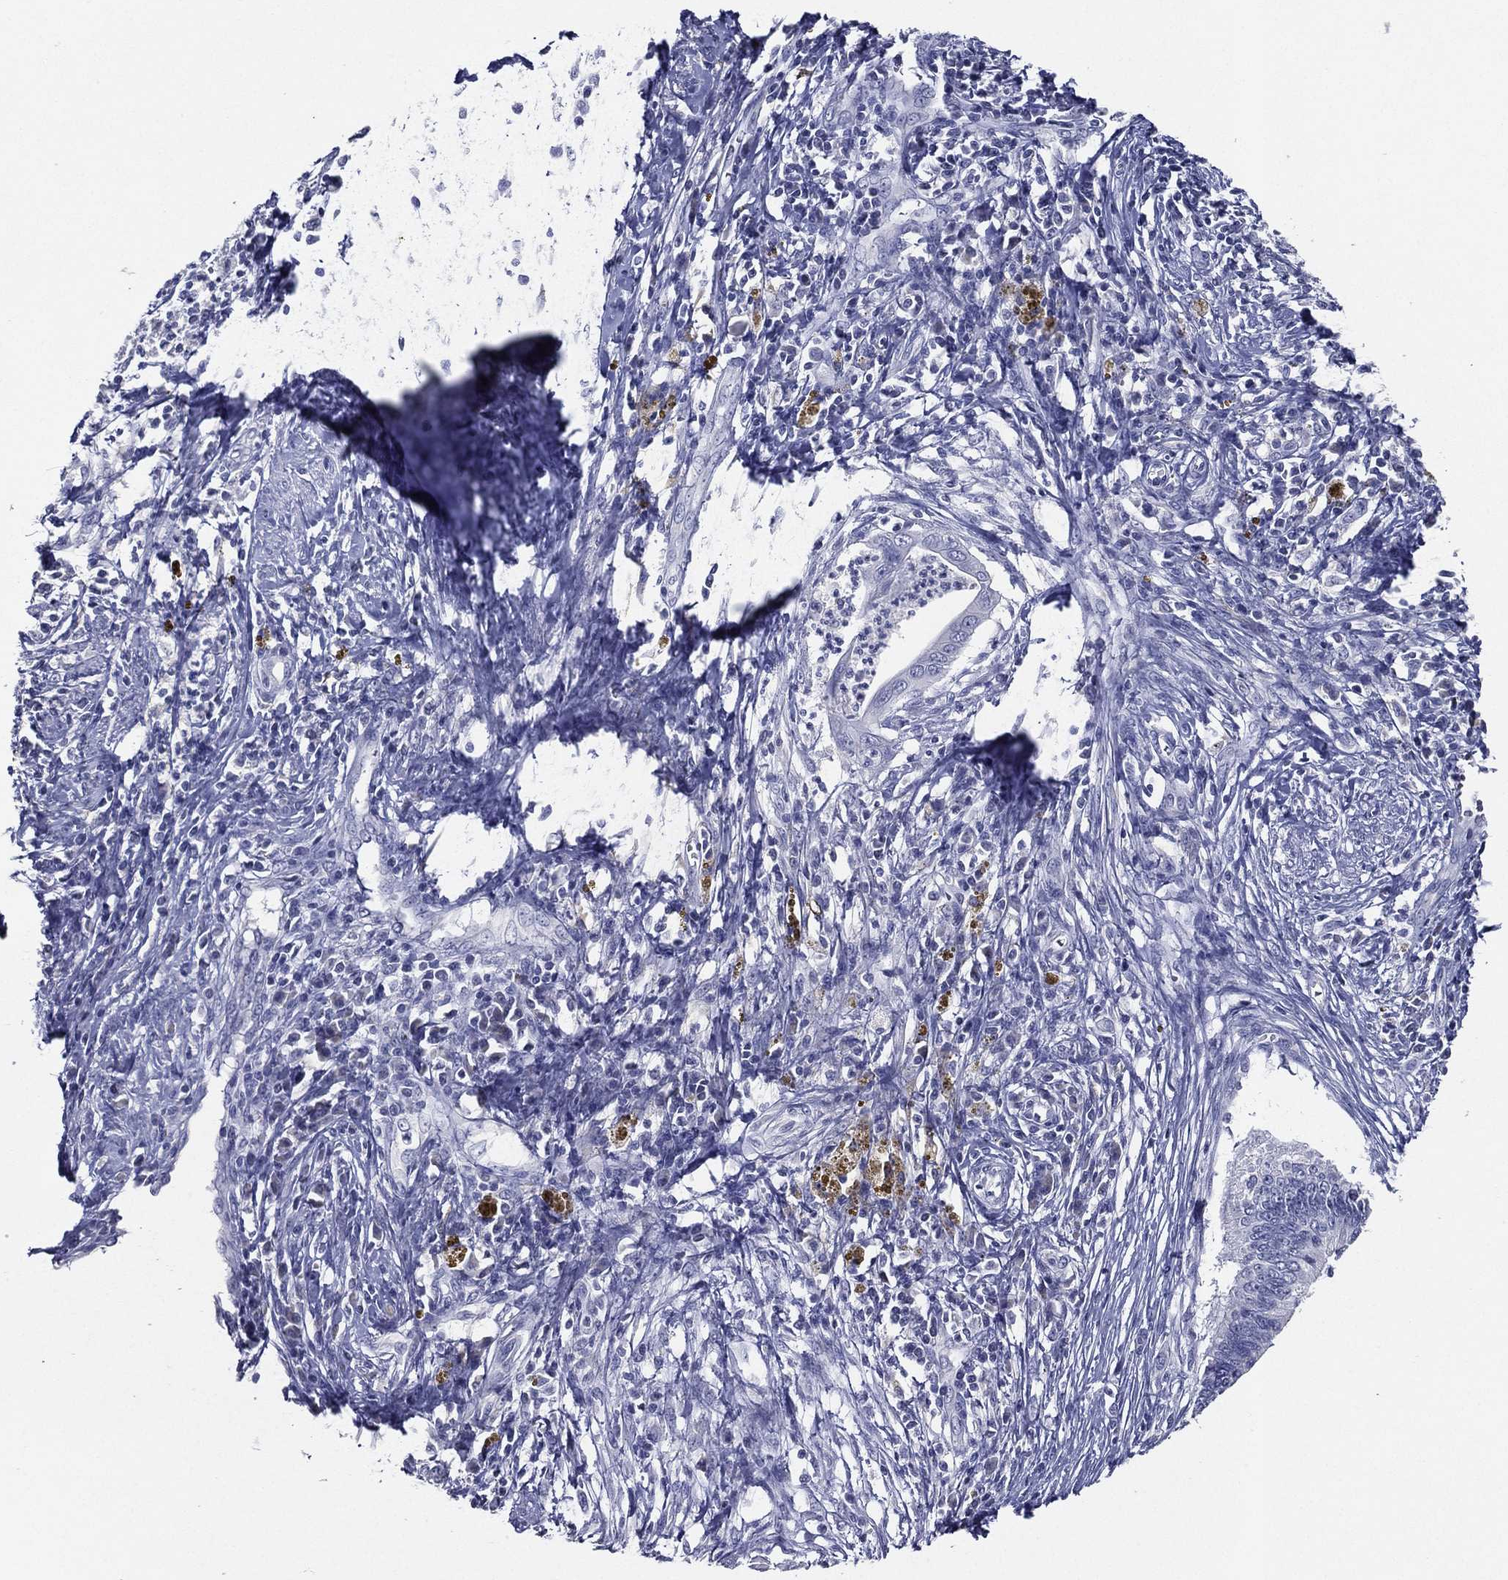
{"staining": {"intensity": "negative", "quantity": "none", "location": "none"}, "tissue": "cervical cancer", "cell_type": "Tumor cells", "image_type": "cancer", "snomed": [{"axis": "morphology", "description": "Adenocarcinoma, NOS"}, {"axis": "topography", "description": "Cervix"}], "caption": "The immunohistochemistry (IHC) photomicrograph has no significant staining in tumor cells of cervical cancer tissue. Nuclei are stained in blue.", "gene": "SLC13A4", "patient": {"sex": "female", "age": 42}}